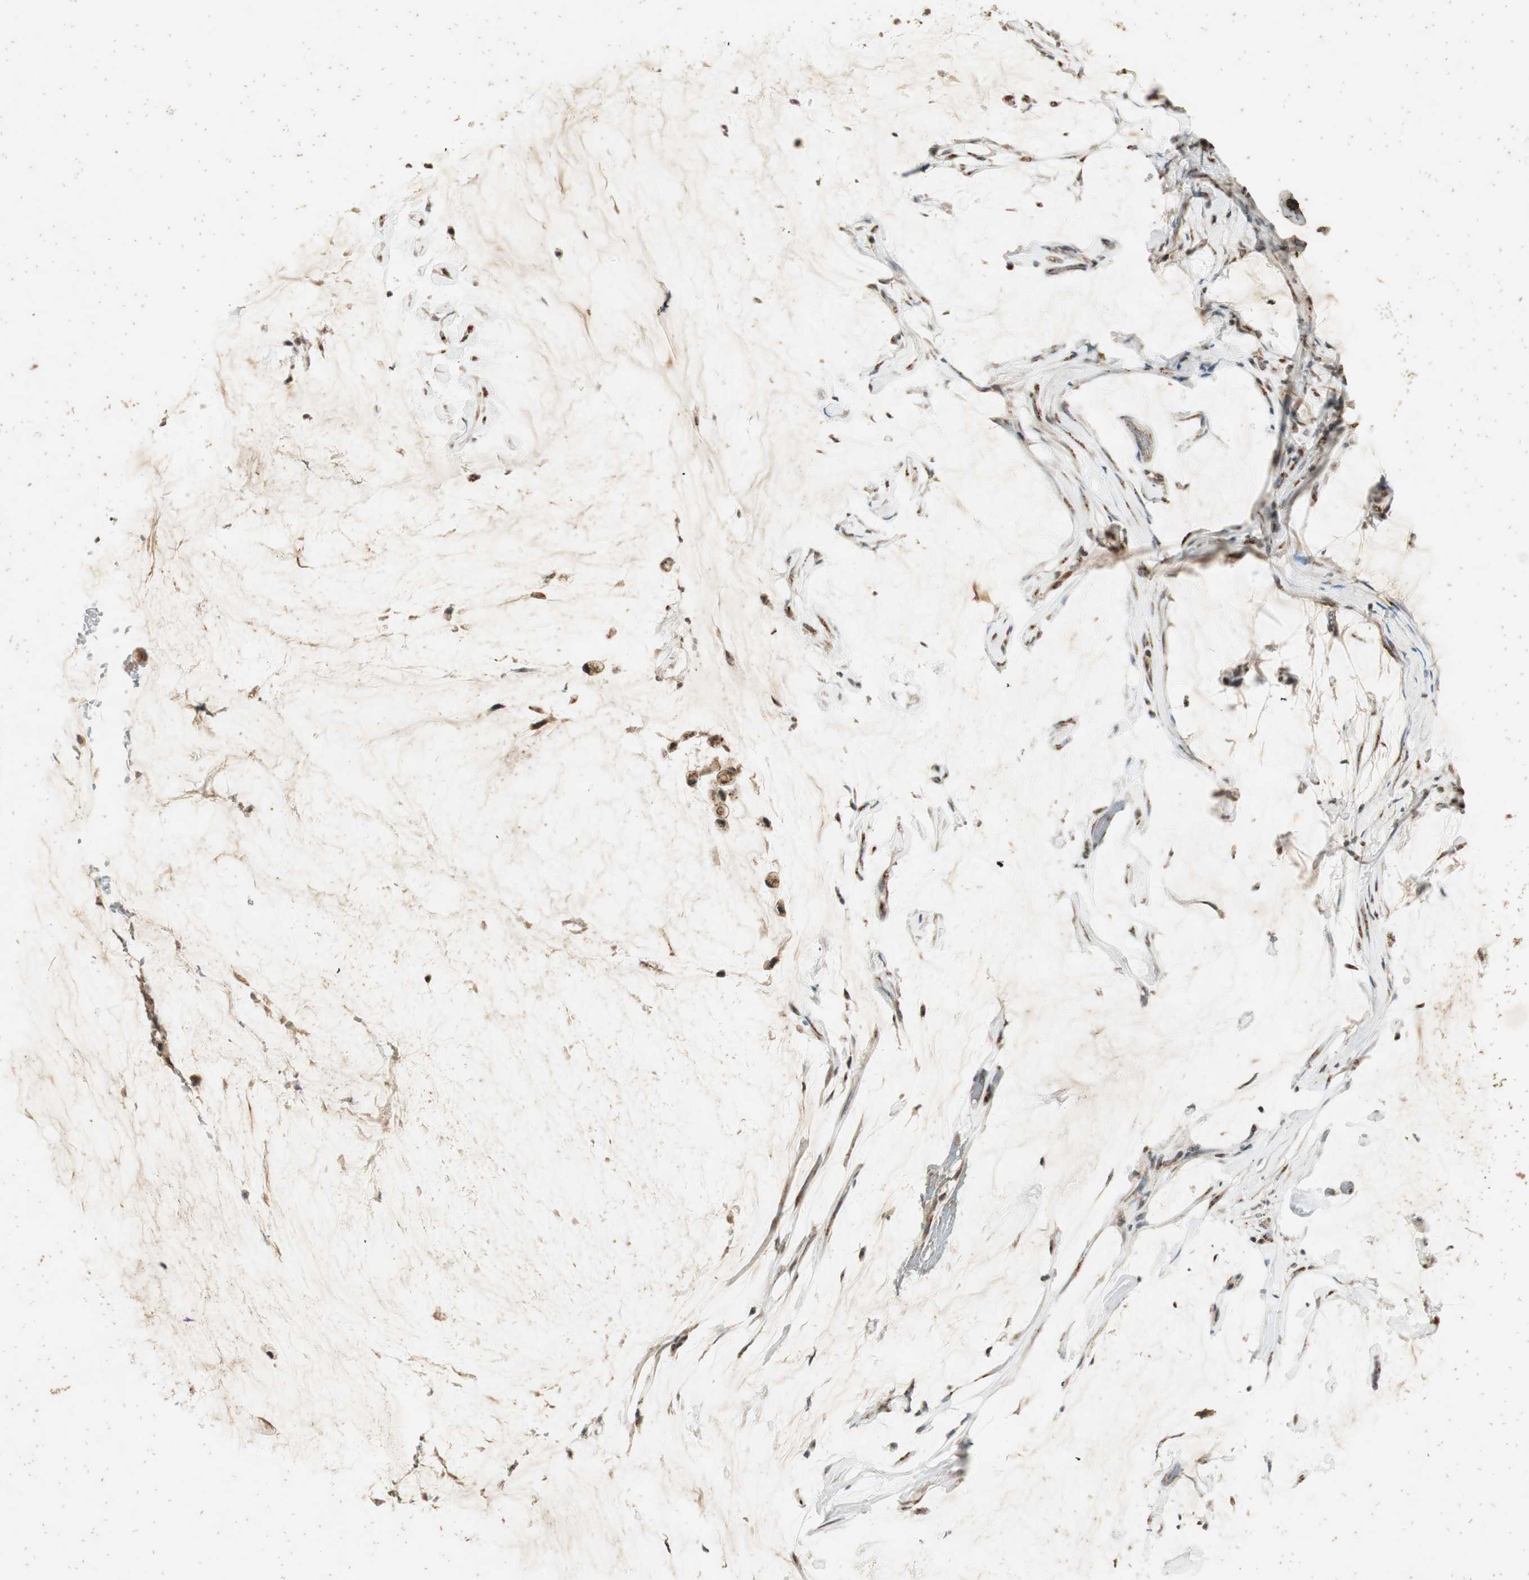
{"staining": {"intensity": "weak", "quantity": ">75%", "location": "cytoplasmic/membranous"}, "tissue": "ovarian cancer", "cell_type": "Tumor cells", "image_type": "cancer", "snomed": [{"axis": "morphology", "description": "Cystadenocarcinoma, mucinous, NOS"}, {"axis": "topography", "description": "Ovary"}], "caption": "Tumor cells show low levels of weak cytoplasmic/membranous expression in approximately >75% of cells in ovarian cancer. (Brightfield microscopy of DAB IHC at high magnification).", "gene": "NEO1", "patient": {"sex": "female", "age": 39}}